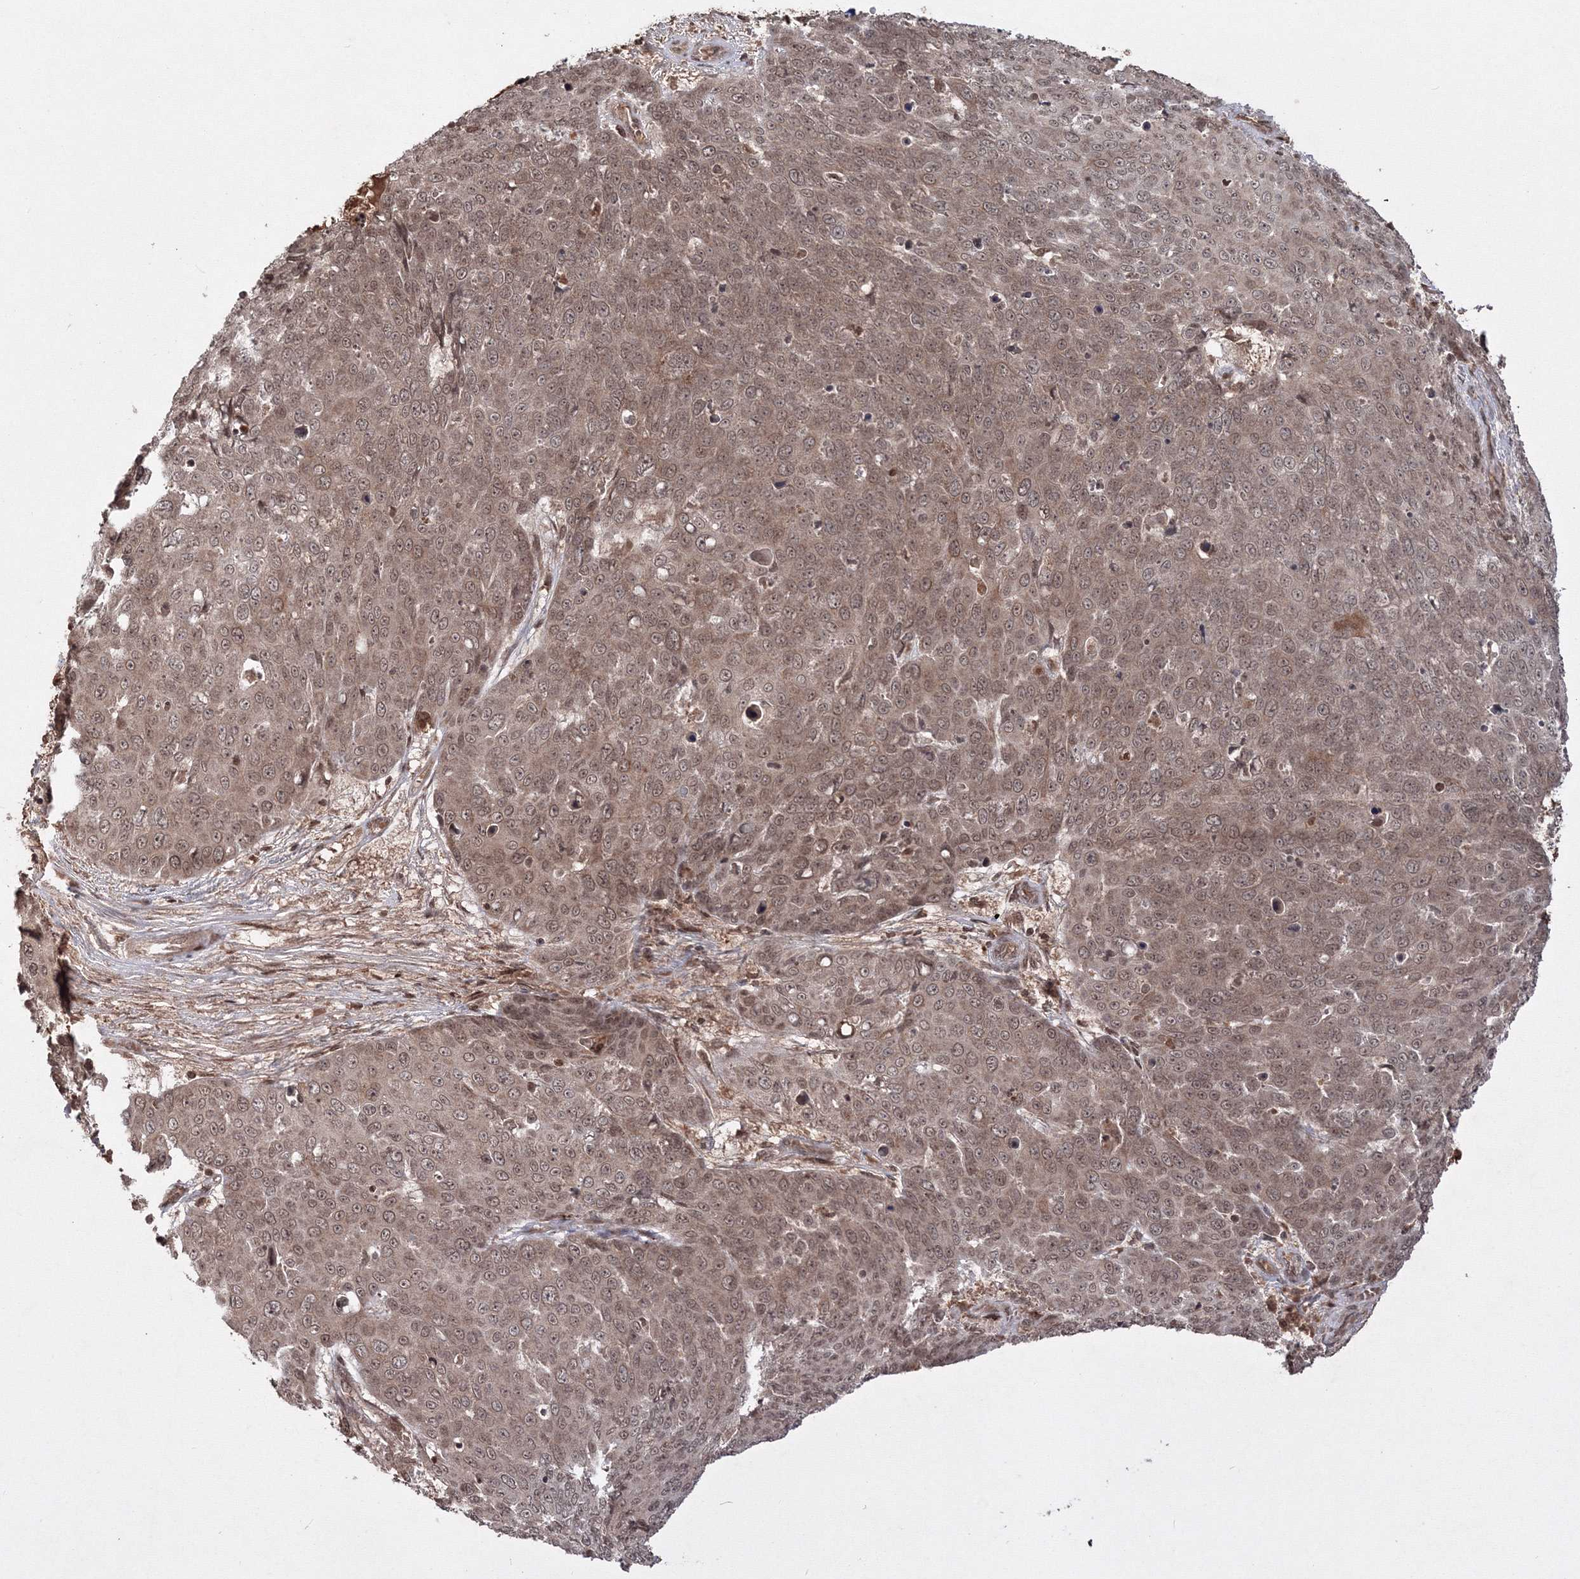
{"staining": {"intensity": "moderate", "quantity": ">75%", "location": "nuclear"}, "tissue": "skin cancer", "cell_type": "Tumor cells", "image_type": "cancer", "snomed": [{"axis": "morphology", "description": "Squamous cell carcinoma, NOS"}, {"axis": "topography", "description": "Skin"}], "caption": "This image exhibits skin cancer (squamous cell carcinoma) stained with immunohistochemistry (IHC) to label a protein in brown. The nuclear of tumor cells show moderate positivity for the protein. Nuclei are counter-stained blue.", "gene": "PEX13", "patient": {"sex": "male", "age": 71}}